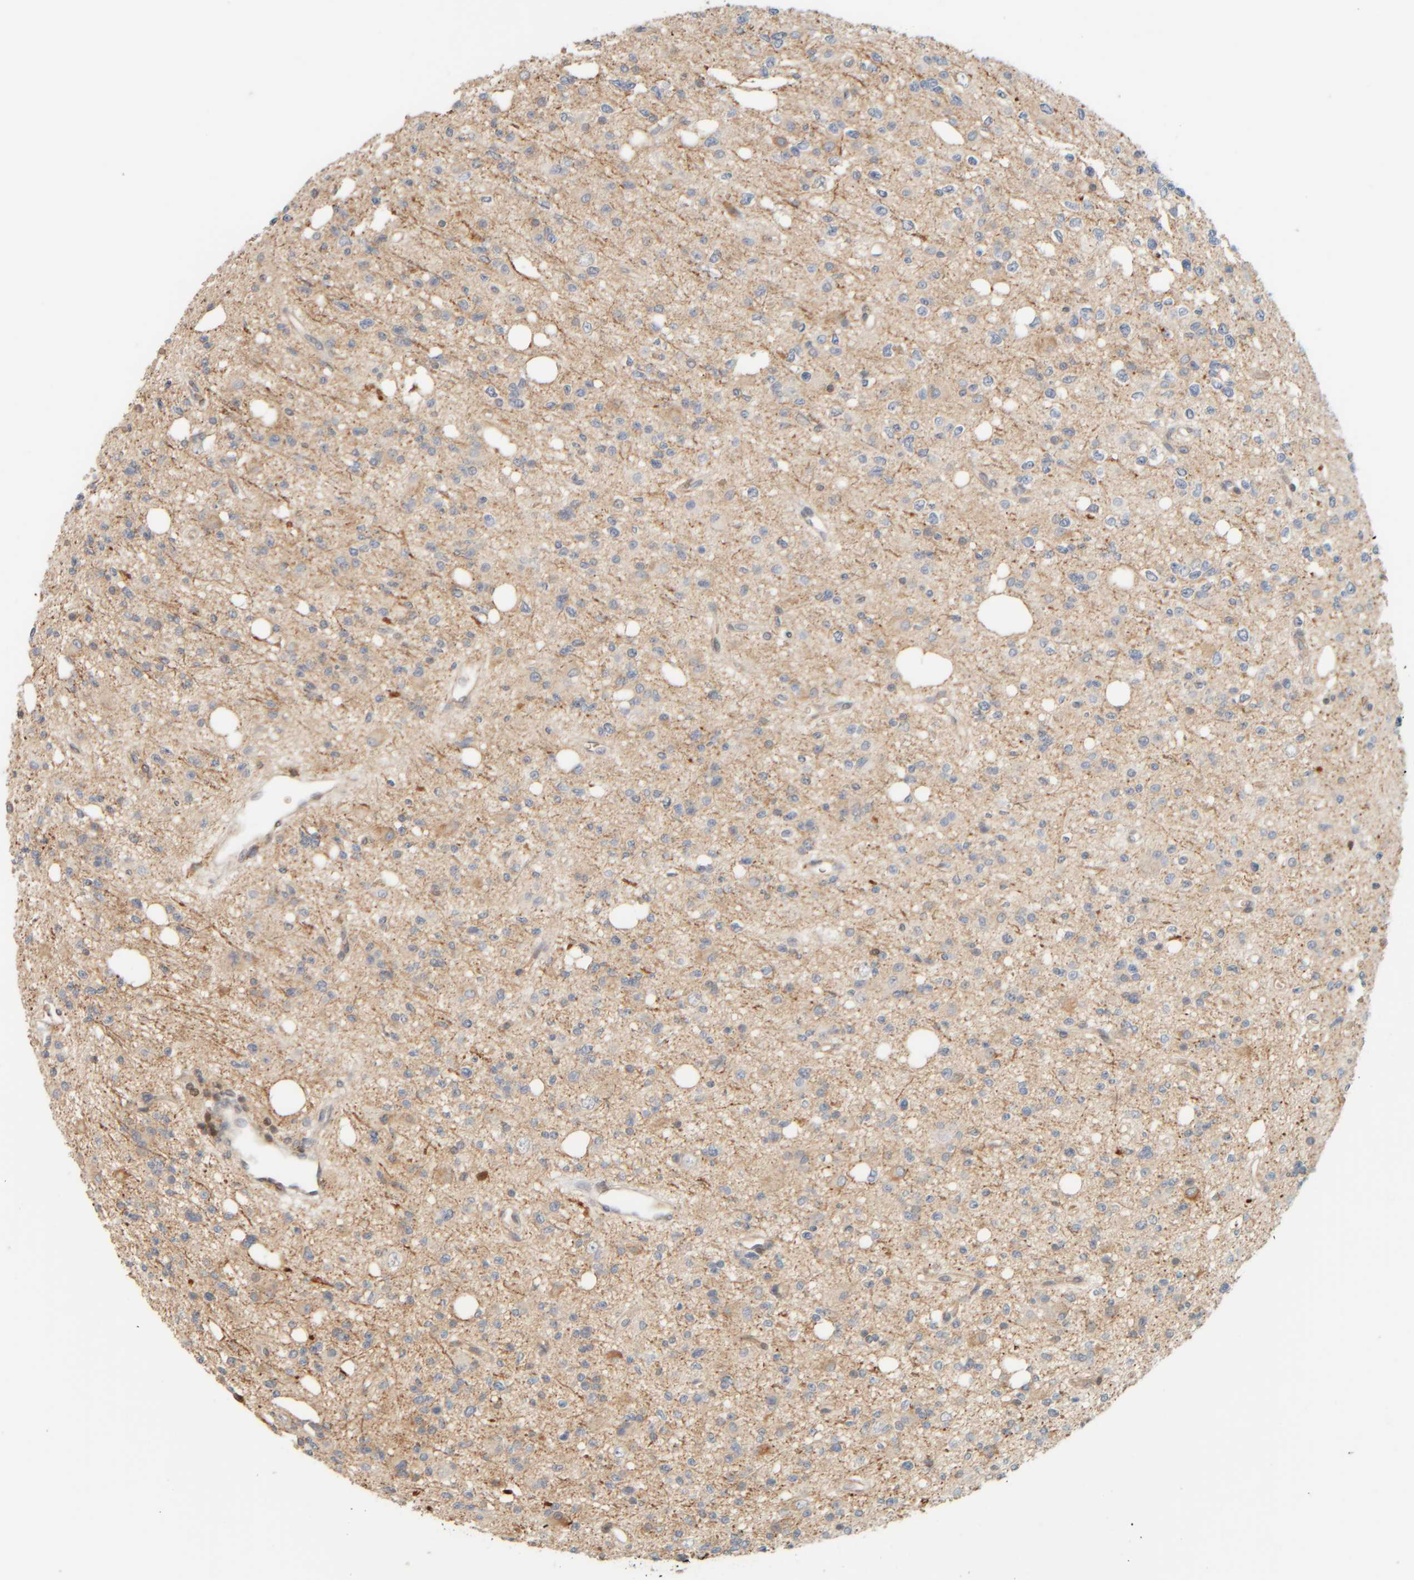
{"staining": {"intensity": "negative", "quantity": "none", "location": "none"}, "tissue": "glioma", "cell_type": "Tumor cells", "image_type": "cancer", "snomed": [{"axis": "morphology", "description": "Glioma, malignant, High grade"}, {"axis": "topography", "description": "Brain"}], "caption": "The photomicrograph displays no significant expression in tumor cells of glioma.", "gene": "PTGES3L-AARSD1", "patient": {"sex": "female", "age": 62}}